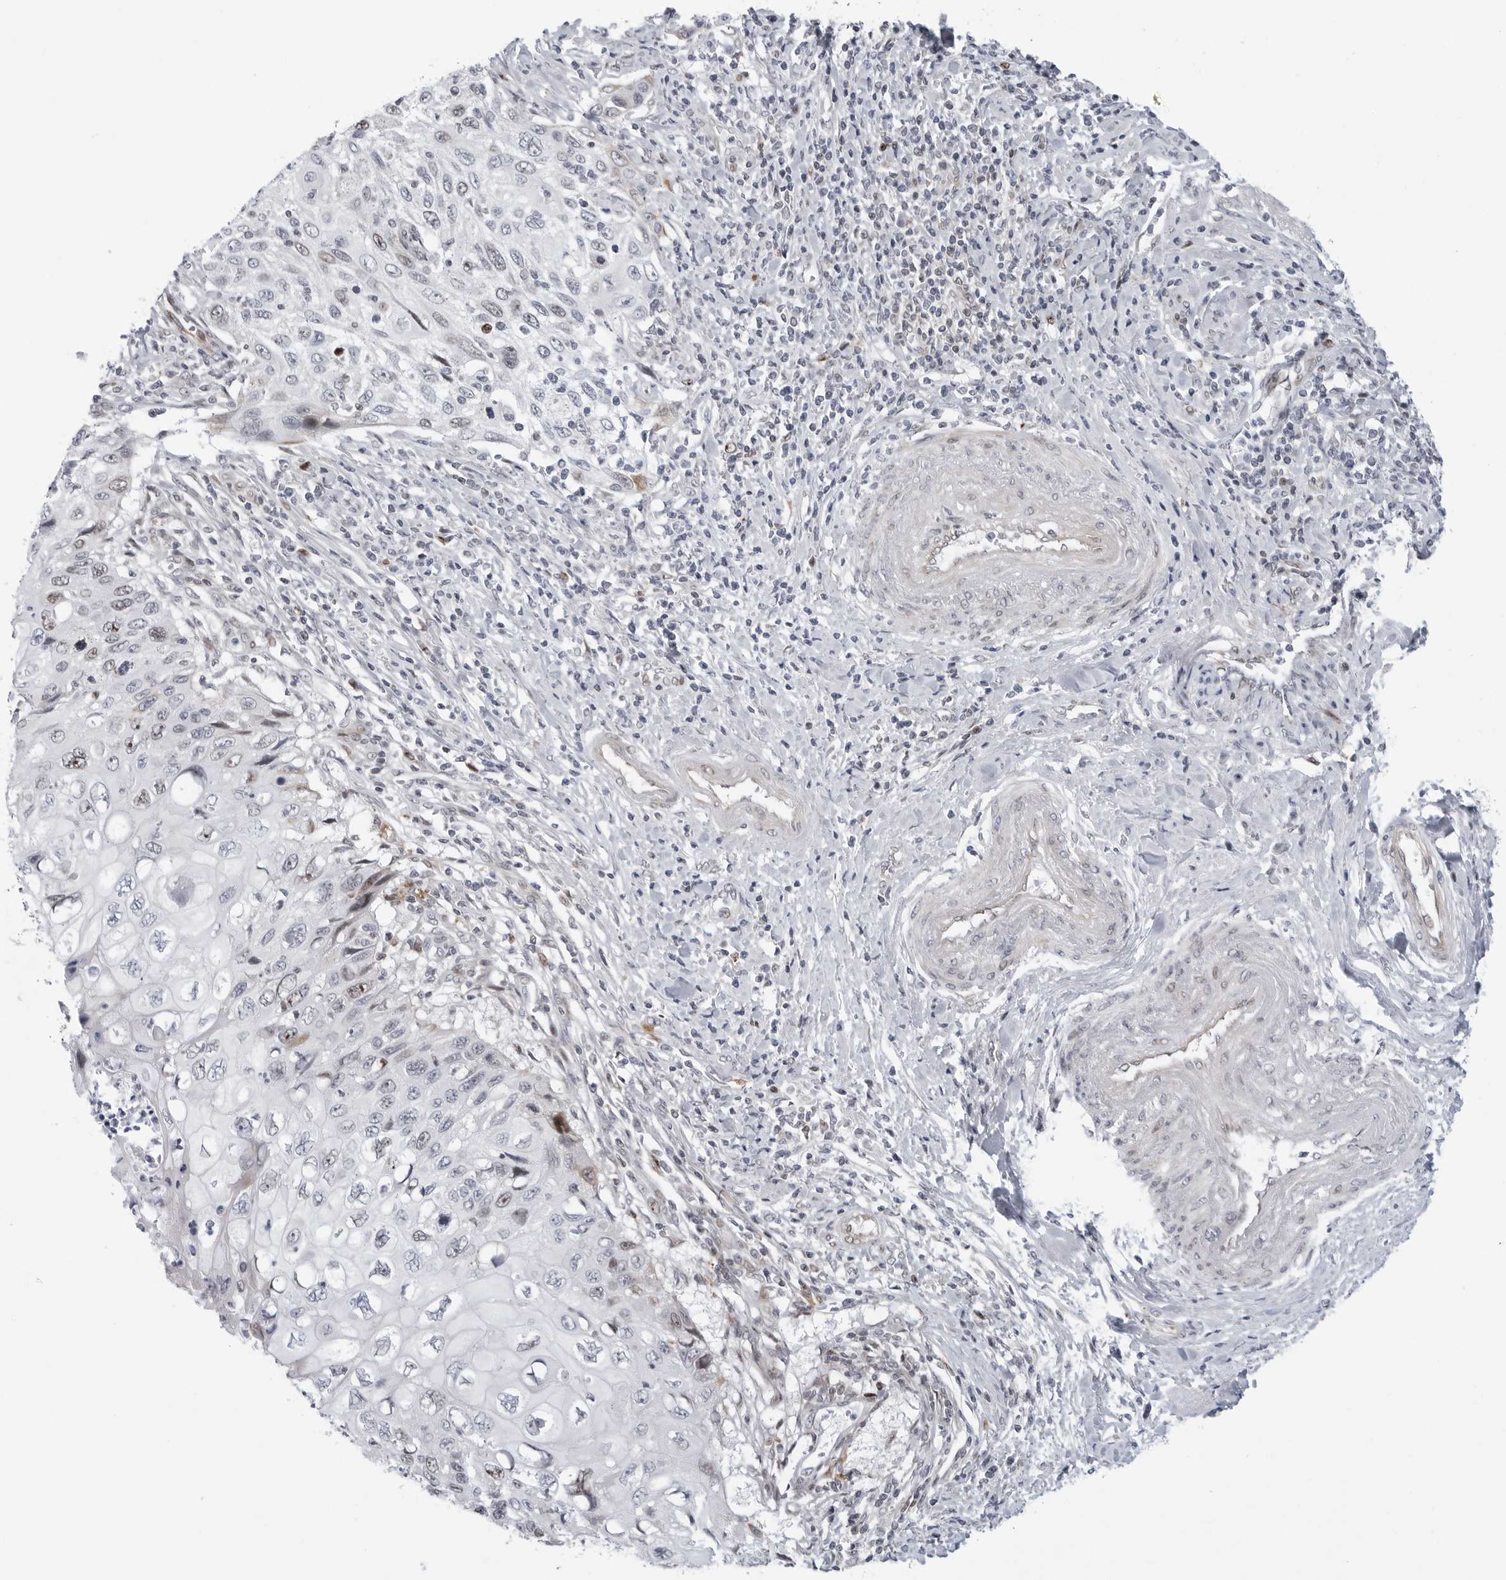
{"staining": {"intensity": "negative", "quantity": "none", "location": "none"}, "tissue": "cervical cancer", "cell_type": "Tumor cells", "image_type": "cancer", "snomed": [{"axis": "morphology", "description": "Squamous cell carcinoma, NOS"}, {"axis": "topography", "description": "Cervix"}], "caption": "Human cervical cancer (squamous cell carcinoma) stained for a protein using immunohistochemistry shows no positivity in tumor cells.", "gene": "FAM135B", "patient": {"sex": "female", "age": 70}}